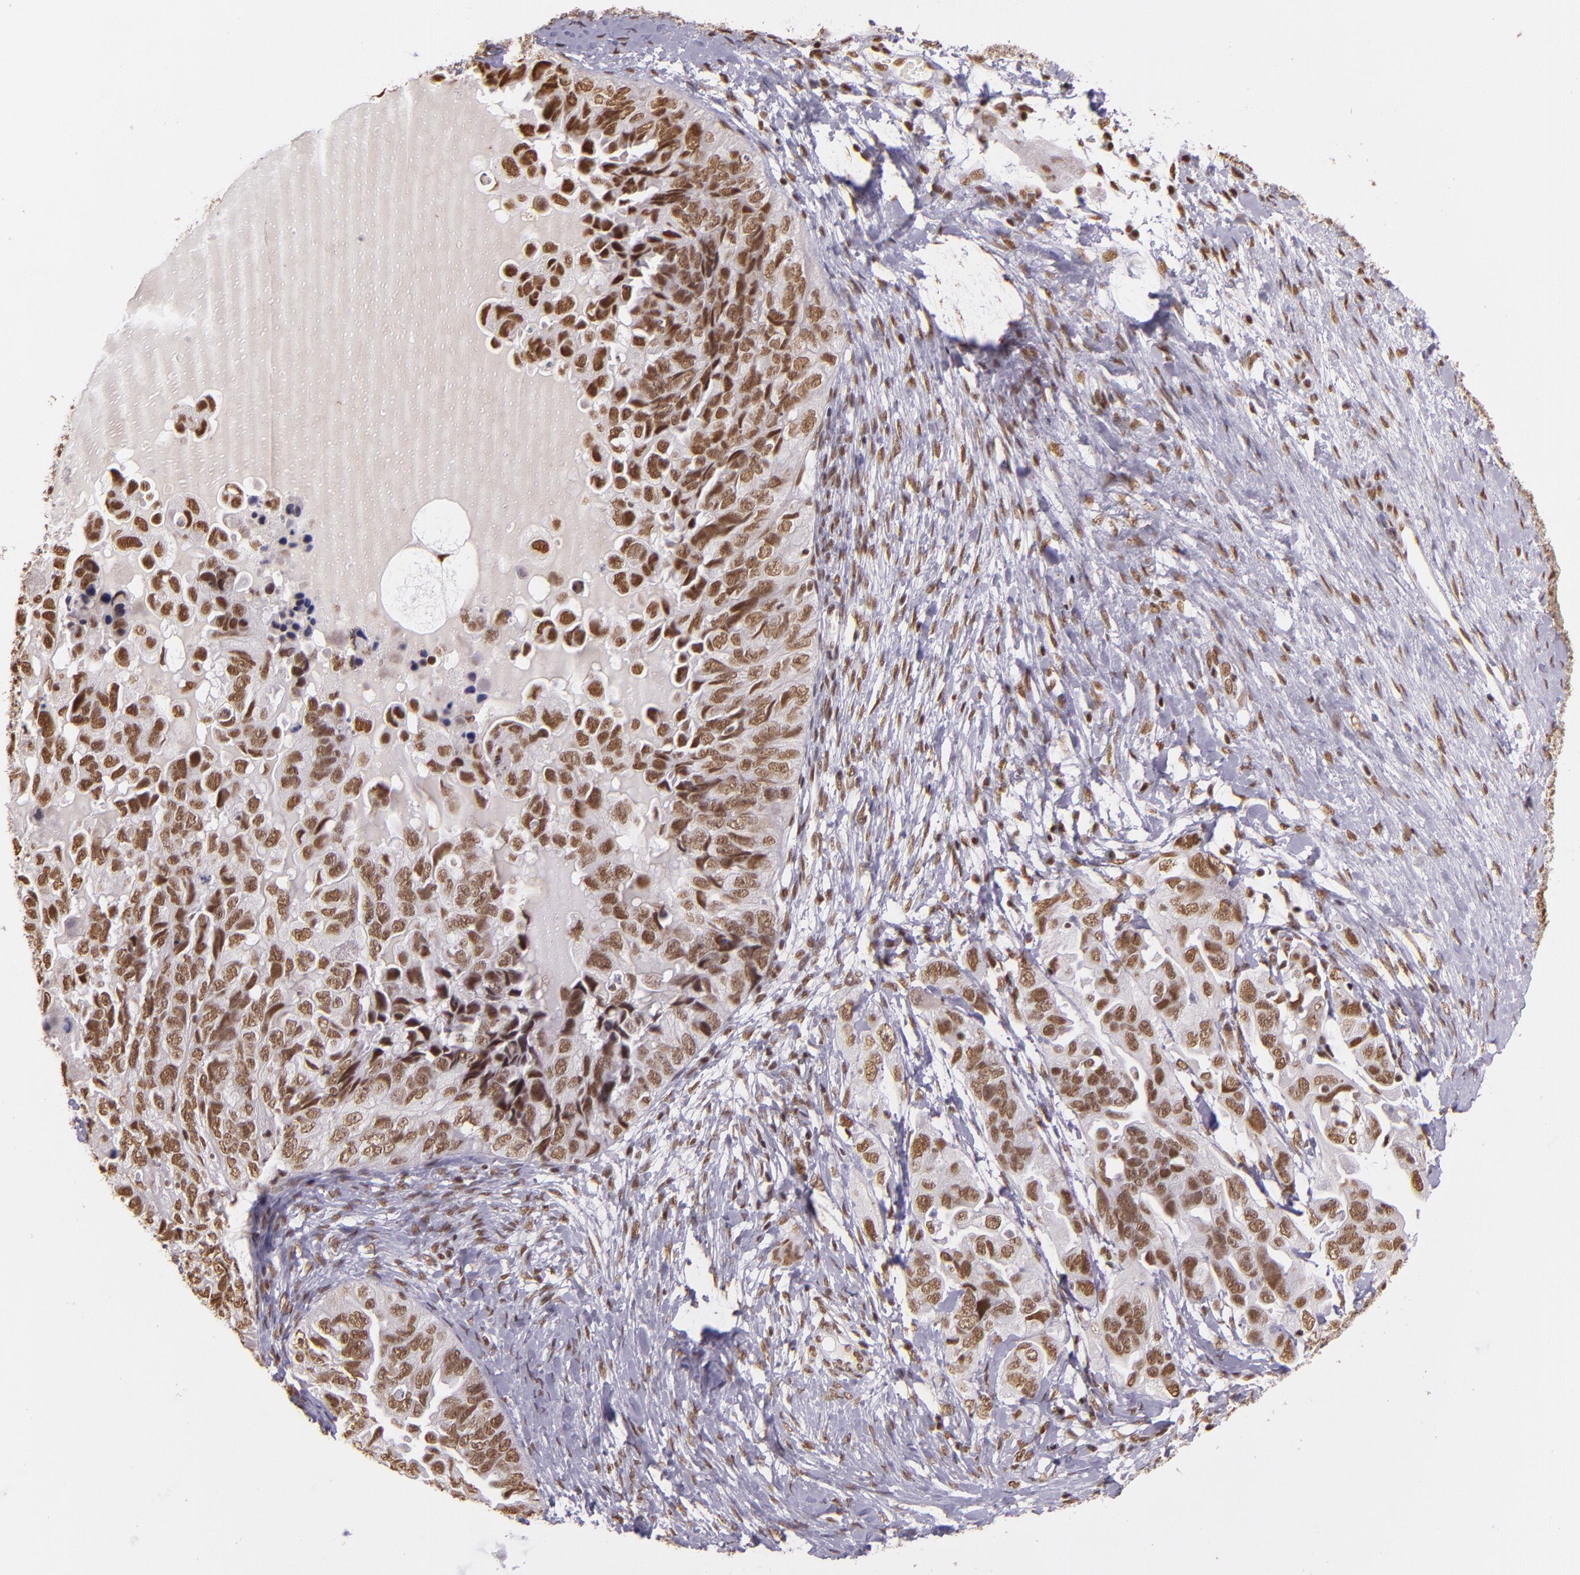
{"staining": {"intensity": "moderate", "quantity": ">75%", "location": "nuclear"}, "tissue": "ovarian cancer", "cell_type": "Tumor cells", "image_type": "cancer", "snomed": [{"axis": "morphology", "description": "Cystadenocarcinoma, serous, NOS"}, {"axis": "topography", "description": "Ovary"}], "caption": "A micrograph of serous cystadenocarcinoma (ovarian) stained for a protein demonstrates moderate nuclear brown staining in tumor cells.", "gene": "USF1", "patient": {"sex": "female", "age": 82}}